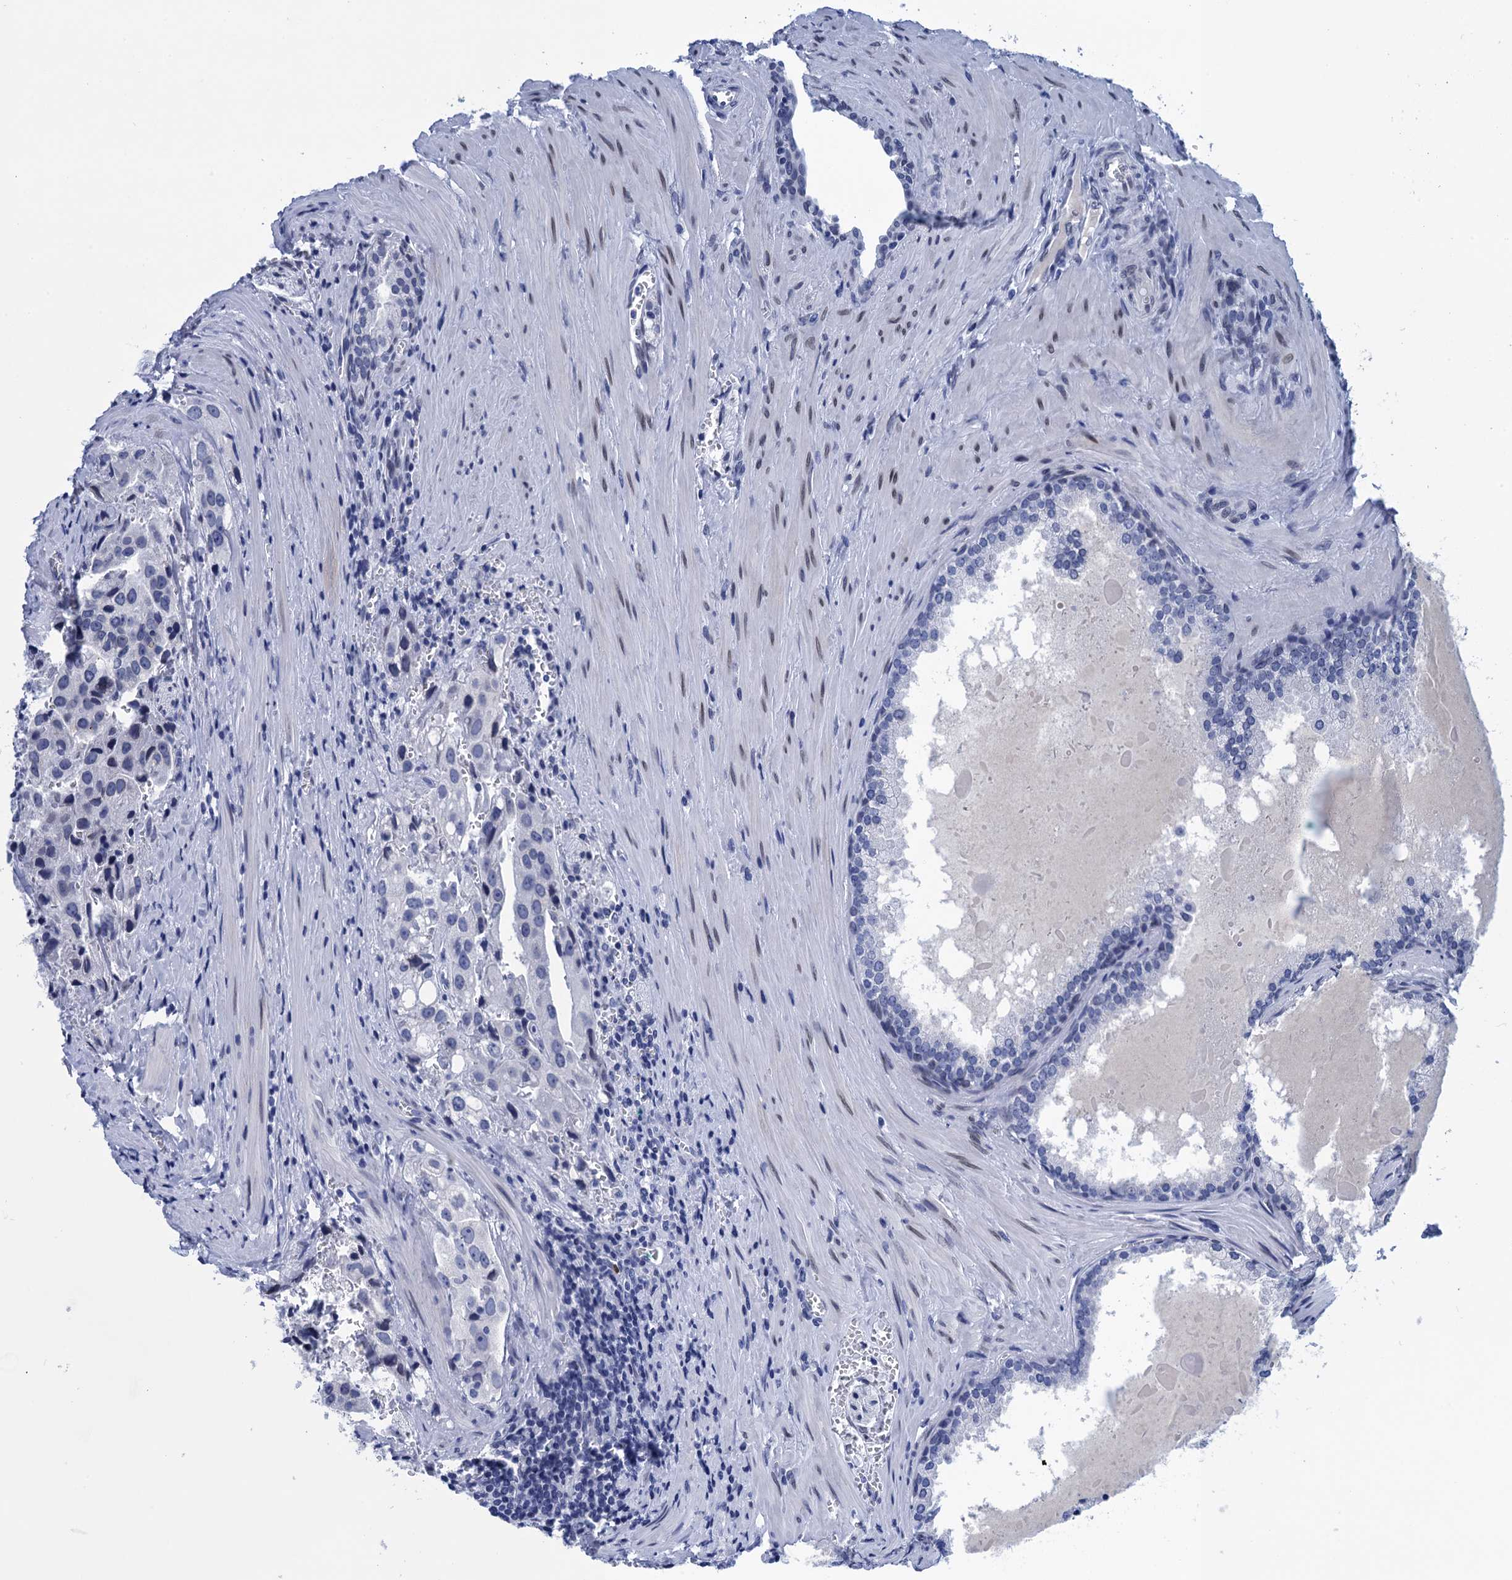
{"staining": {"intensity": "negative", "quantity": "none", "location": "none"}, "tissue": "prostate cancer", "cell_type": "Tumor cells", "image_type": "cancer", "snomed": [{"axis": "morphology", "description": "Adenocarcinoma, High grade"}, {"axis": "topography", "description": "Prostate"}], "caption": "IHC image of neoplastic tissue: adenocarcinoma (high-grade) (prostate) stained with DAB demonstrates no significant protein staining in tumor cells.", "gene": "METTL25", "patient": {"sex": "male", "age": 68}}